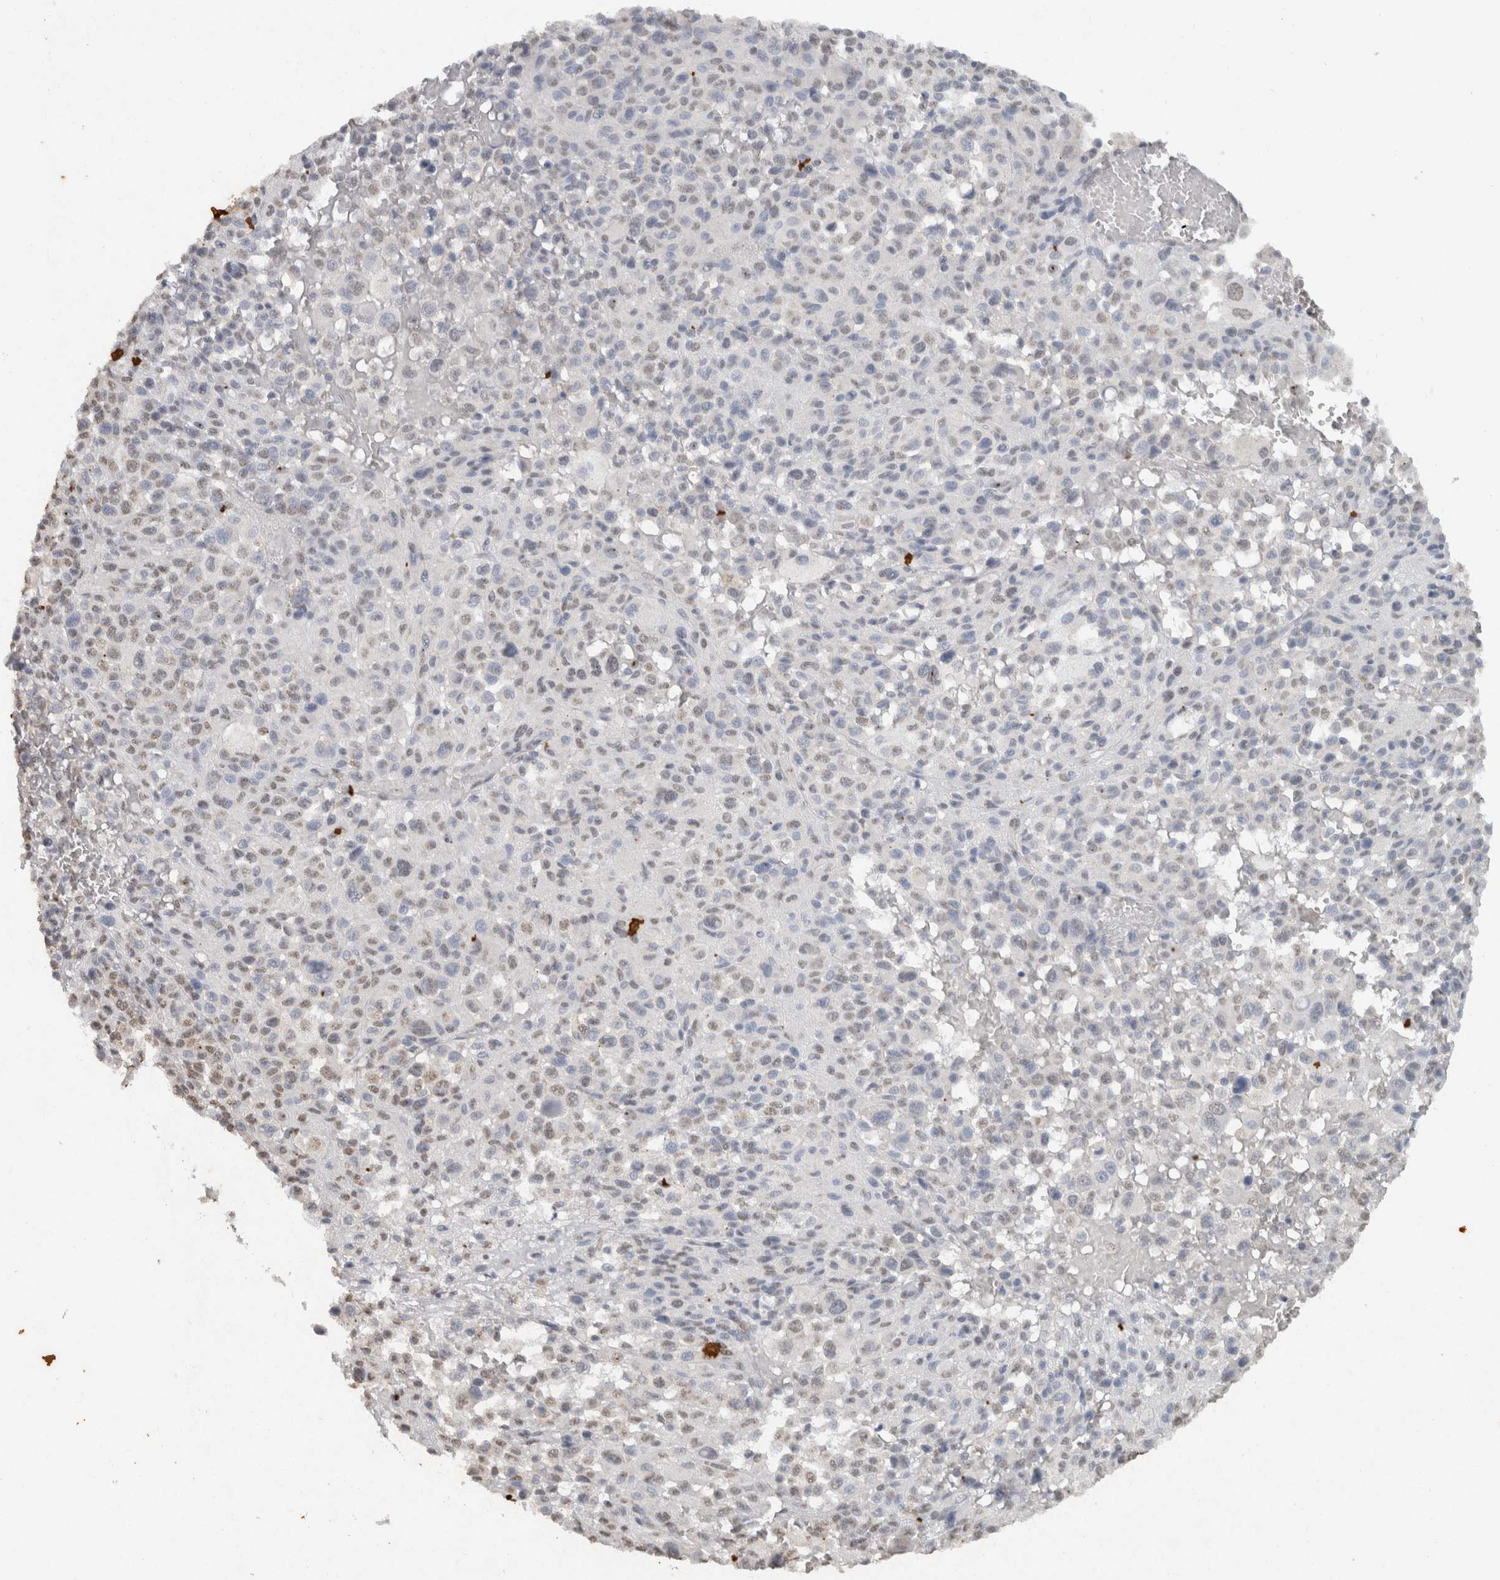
{"staining": {"intensity": "weak", "quantity": "<25%", "location": "nuclear"}, "tissue": "melanoma", "cell_type": "Tumor cells", "image_type": "cancer", "snomed": [{"axis": "morphology", "description": "Malignant melanoma, Metastatic site"}, {"axis": "topography", "description": "Skin"}], "caption": "Melanoma stained for a protein using immunohistochemistry (IHC) demonstrates no positivity tumor cells.", "gene": "HAND2", "patient": {"sex": "female", "age": 74}}